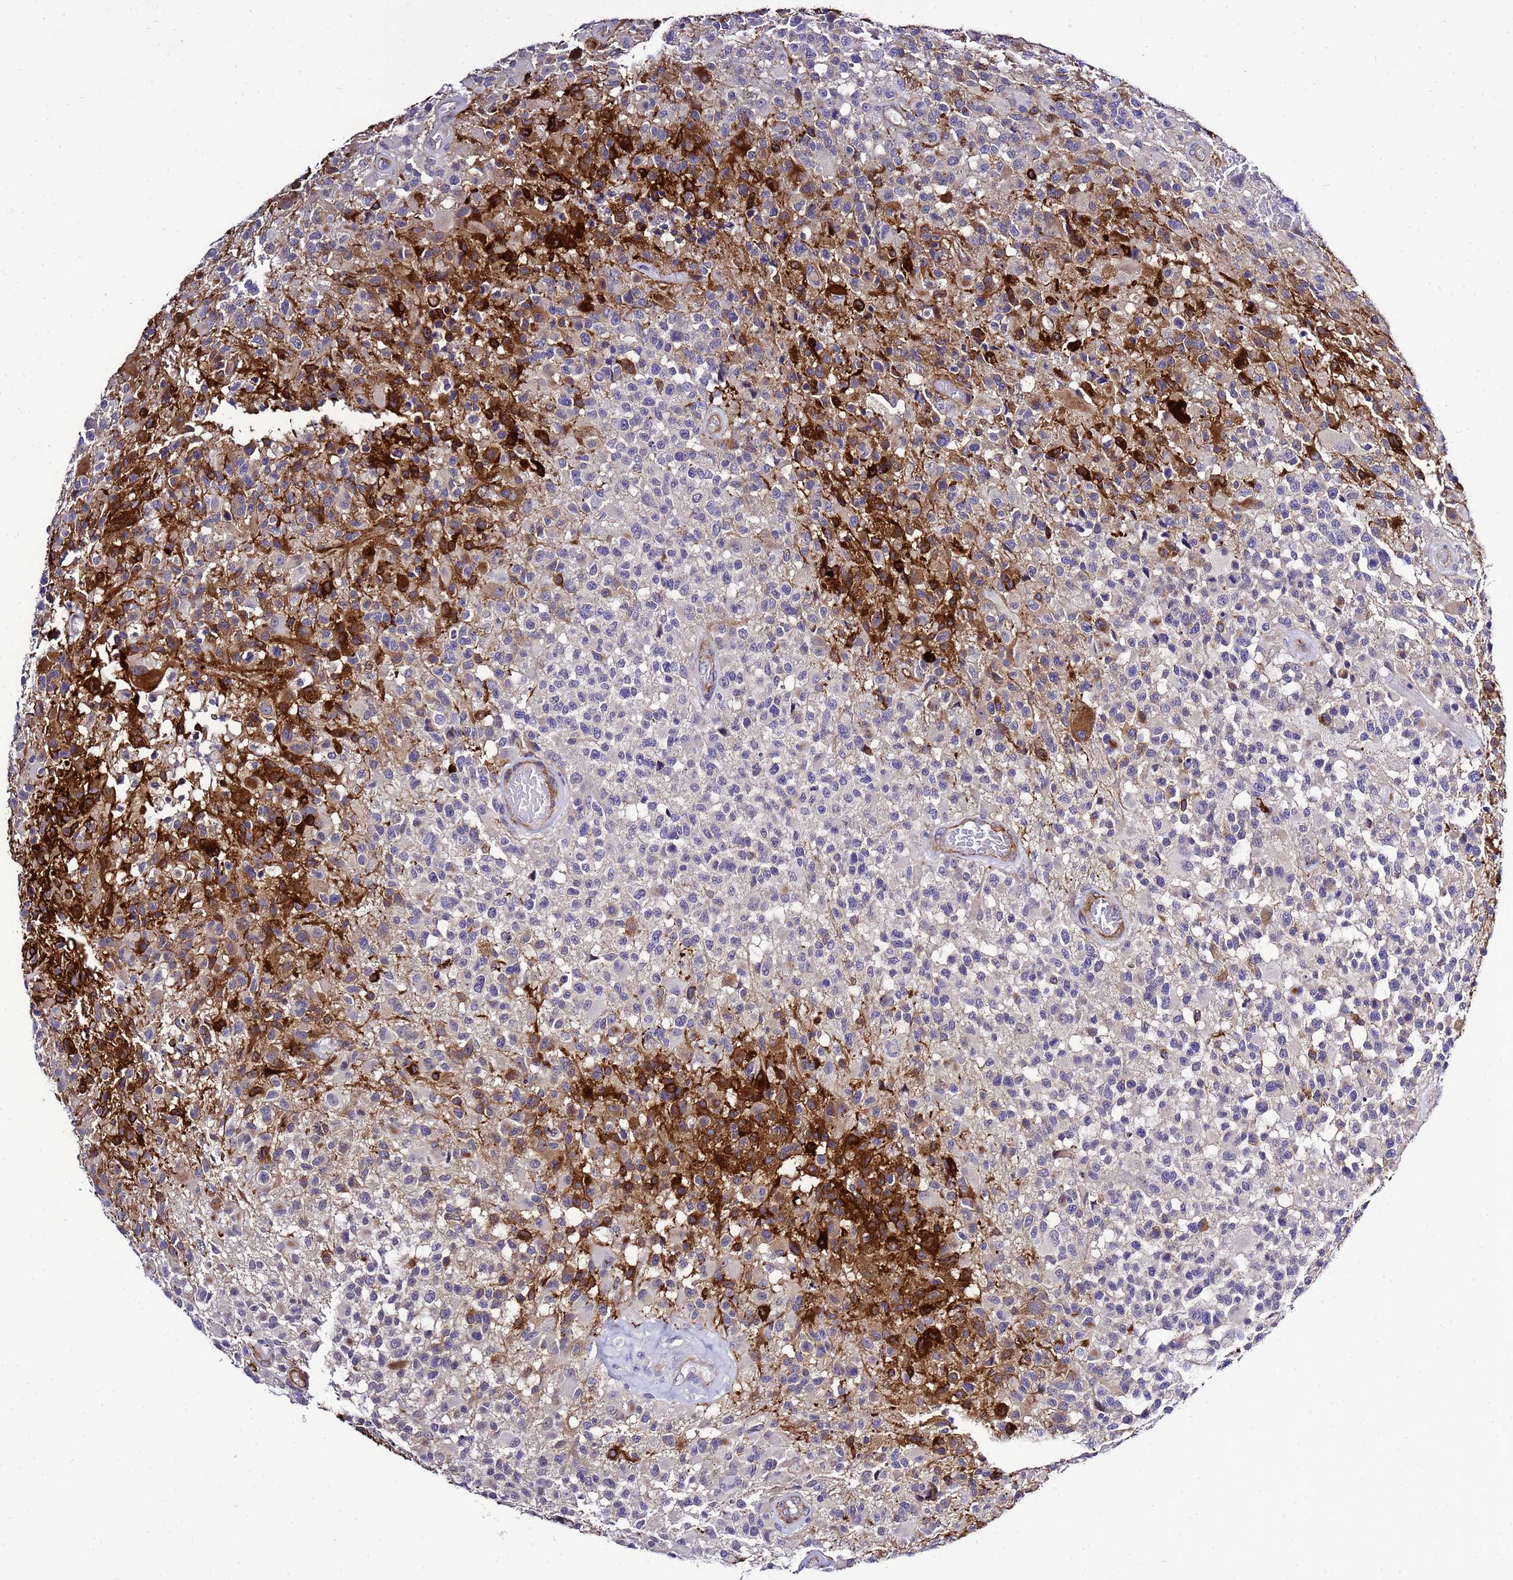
{"staining": {"intensity": "strong", "quantity": "<25%", "location": "cytoplasmic/membranous"}, "tissue": "glioma", "cell_type": "Tumor cells", "image_type": "cancer", "snomed": [{"axis": "morphology", "description": "Glioma, malignant, High grade"}, {"axis": "morphology", "description": "Glioblastoma, NOS"}, {"axis": "topography", "description": "Brain"}], "caption": "Approximately <25% of tumor cells in human glioma show strong cytoplasmic/membranous protein staining as visualized by brown immunohistochemical staining.", "gene": "GZF1", "patient": {"sex": "male", "age": 60}}